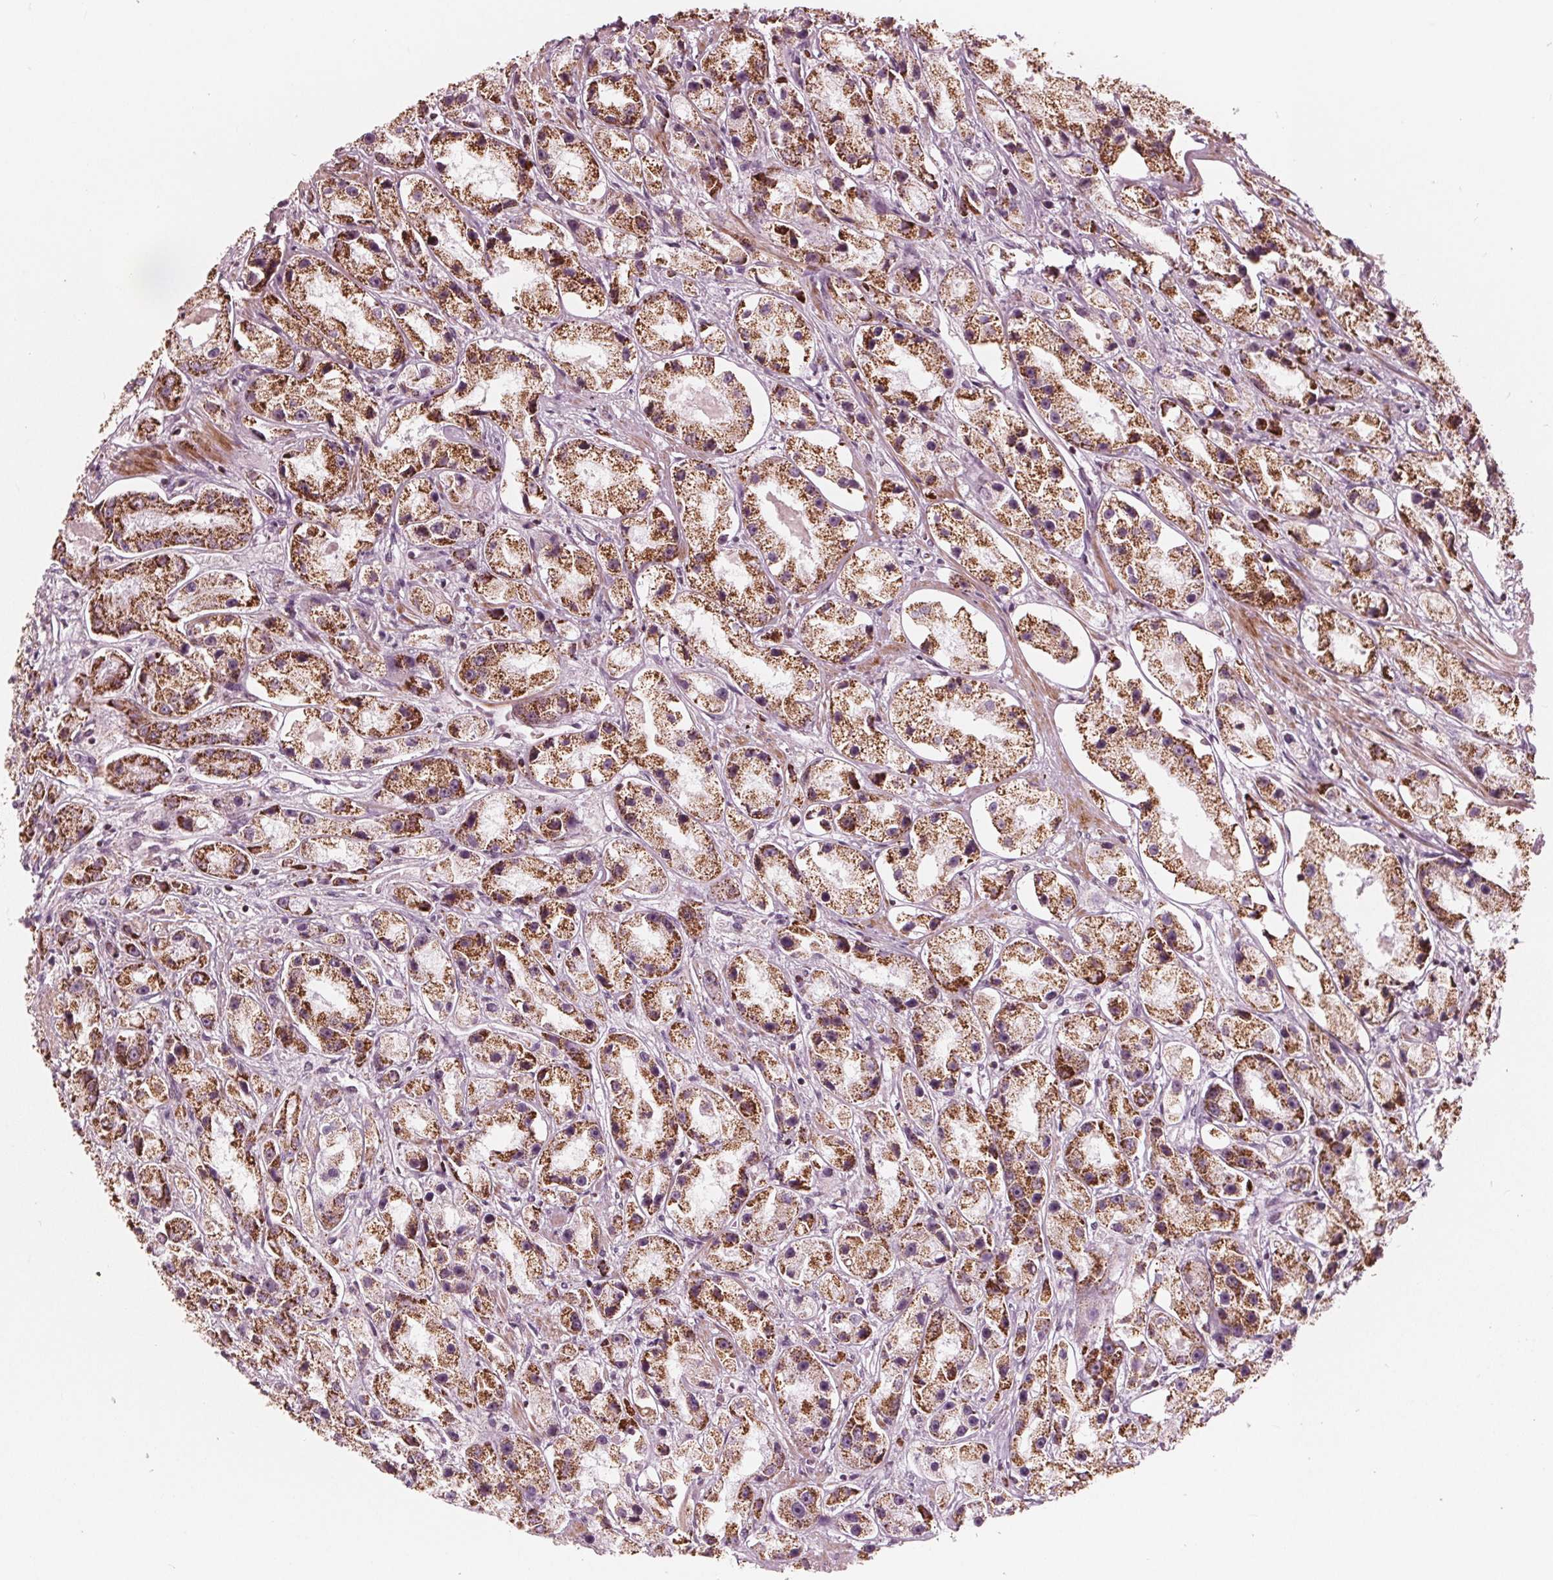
{"staining": {"intensity": "strong", "quantity": ">75%", "location": "cytoplasmic/membranous"}, "tissue": "prostate cancer", "cell_type": "Tumor cells", "image_type": "cancer", "snomed": [{"axis": "morphology", "description": "Adenocarcinoma, High grade"}, {"axis": "topography", "description": "Prostate"}], "caption": "This is a photomicrograph of immunohistochemistry (IHC) staining of adenocarcinoma (high-grade) (prostate), which shows strong positivity in the cytoplasmic/membranous of tumor cells.", "gene": "DCAF4L2", "patient": {"sex": "male", "age": 67}}